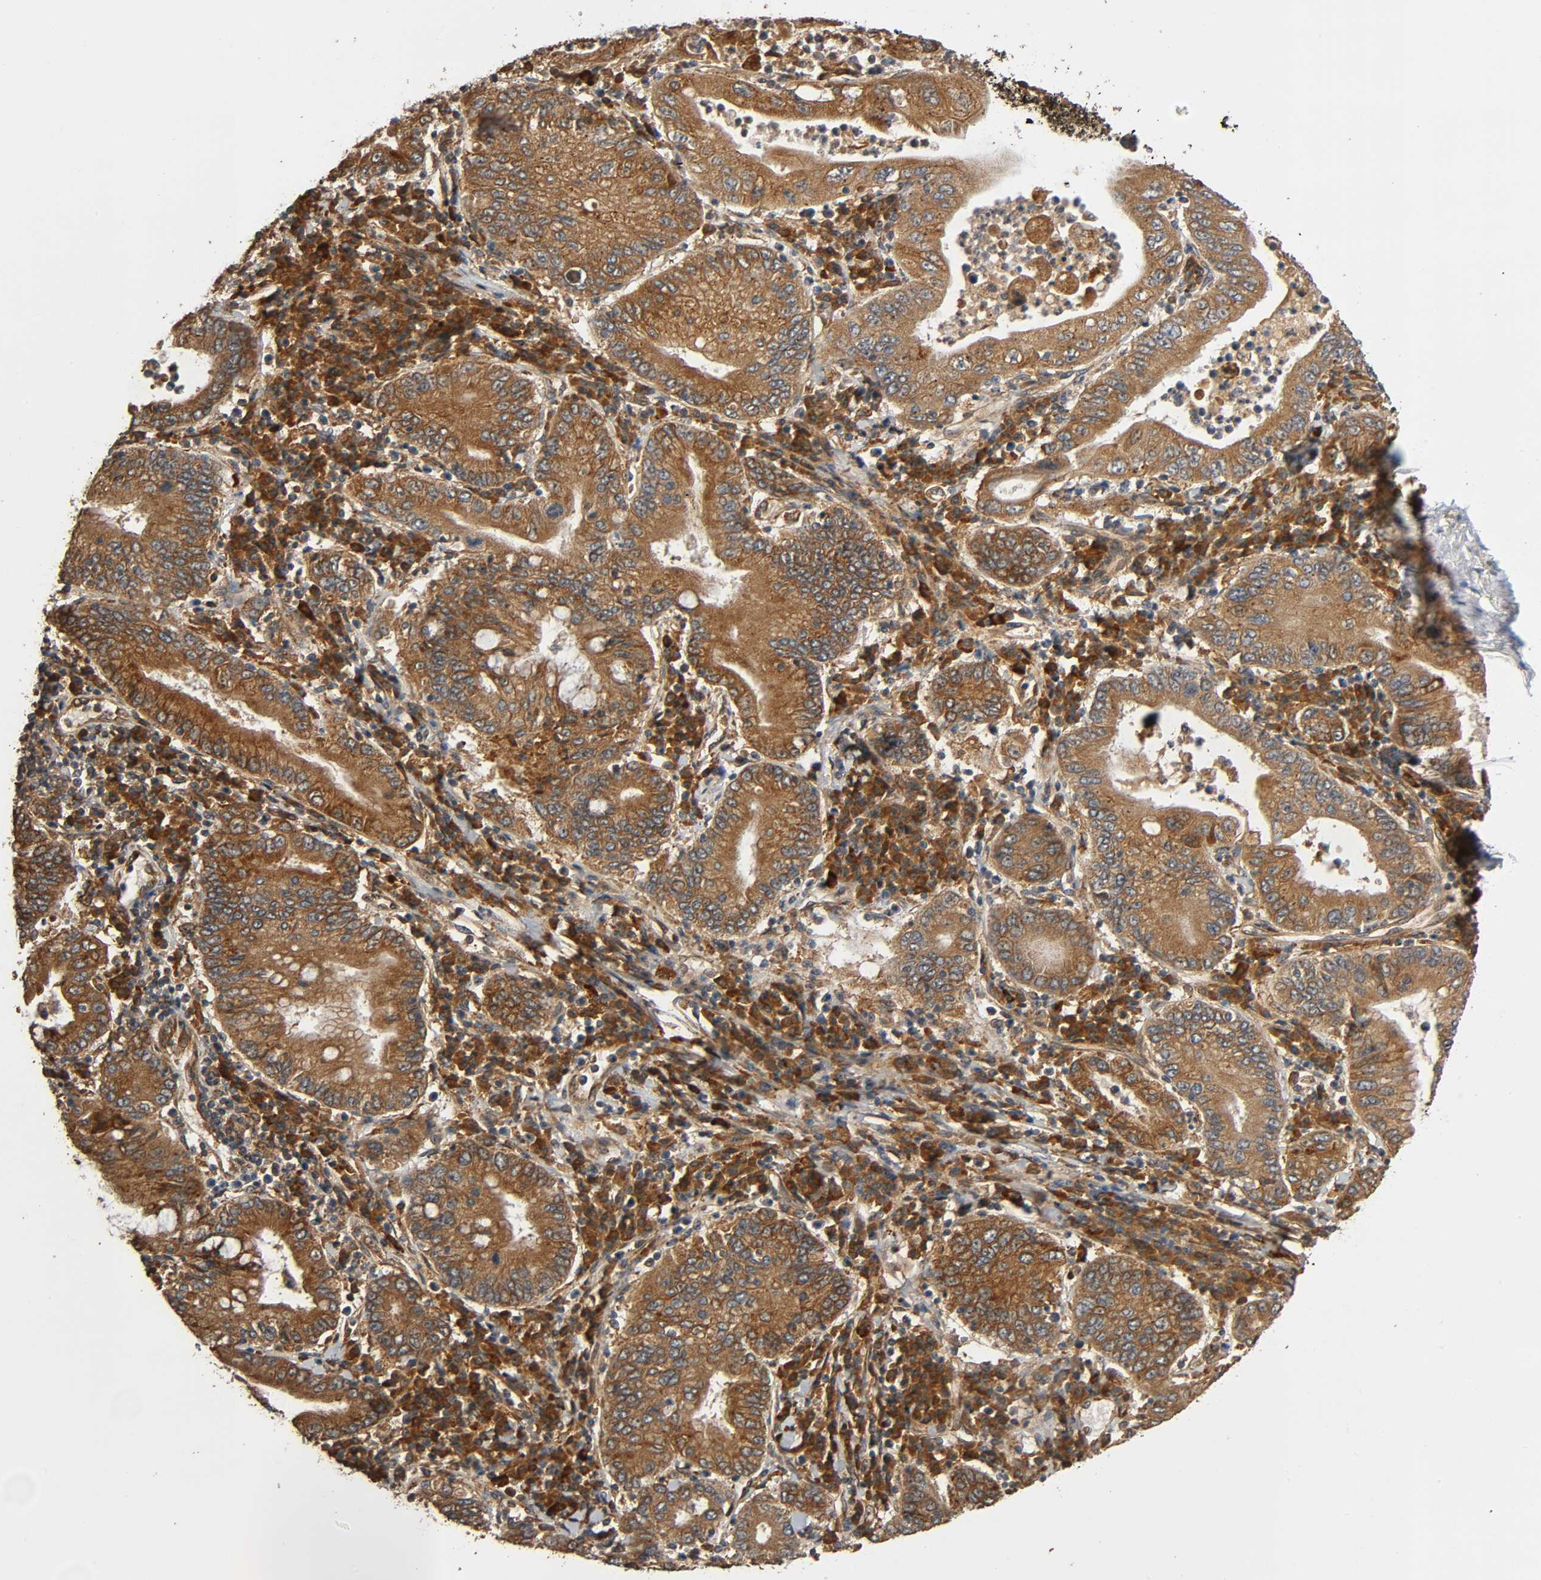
{"staining": {"intensity": "strong", "quantity": ">75%", "location": "cytoplasmic/membranous"}, "tissue": "stomach cancer", "cell_type": "Tumor cells", "image_type": "cancer", "snomed": [{"axis": "morphology", "description": "Normal tissue, NOS"}, {"axis": "morphology", "description": "Adenocarcinoma, NOS"}, {"axis": "topography", "description": "Esophagus"}, {"axis": "topography", "description": "Stomach, upper"}, {"axis": "topography", "description": "Peripheral nerve tissue"}], "caption": "Brown immunohistochemical staining in stomach adenocarcinoma displays strong cytoplasmic/membranous positivity in approximately >75% of tumor cells.", "gene": "MAP3K8", "patient": {"sex": "male", "age": 62}}